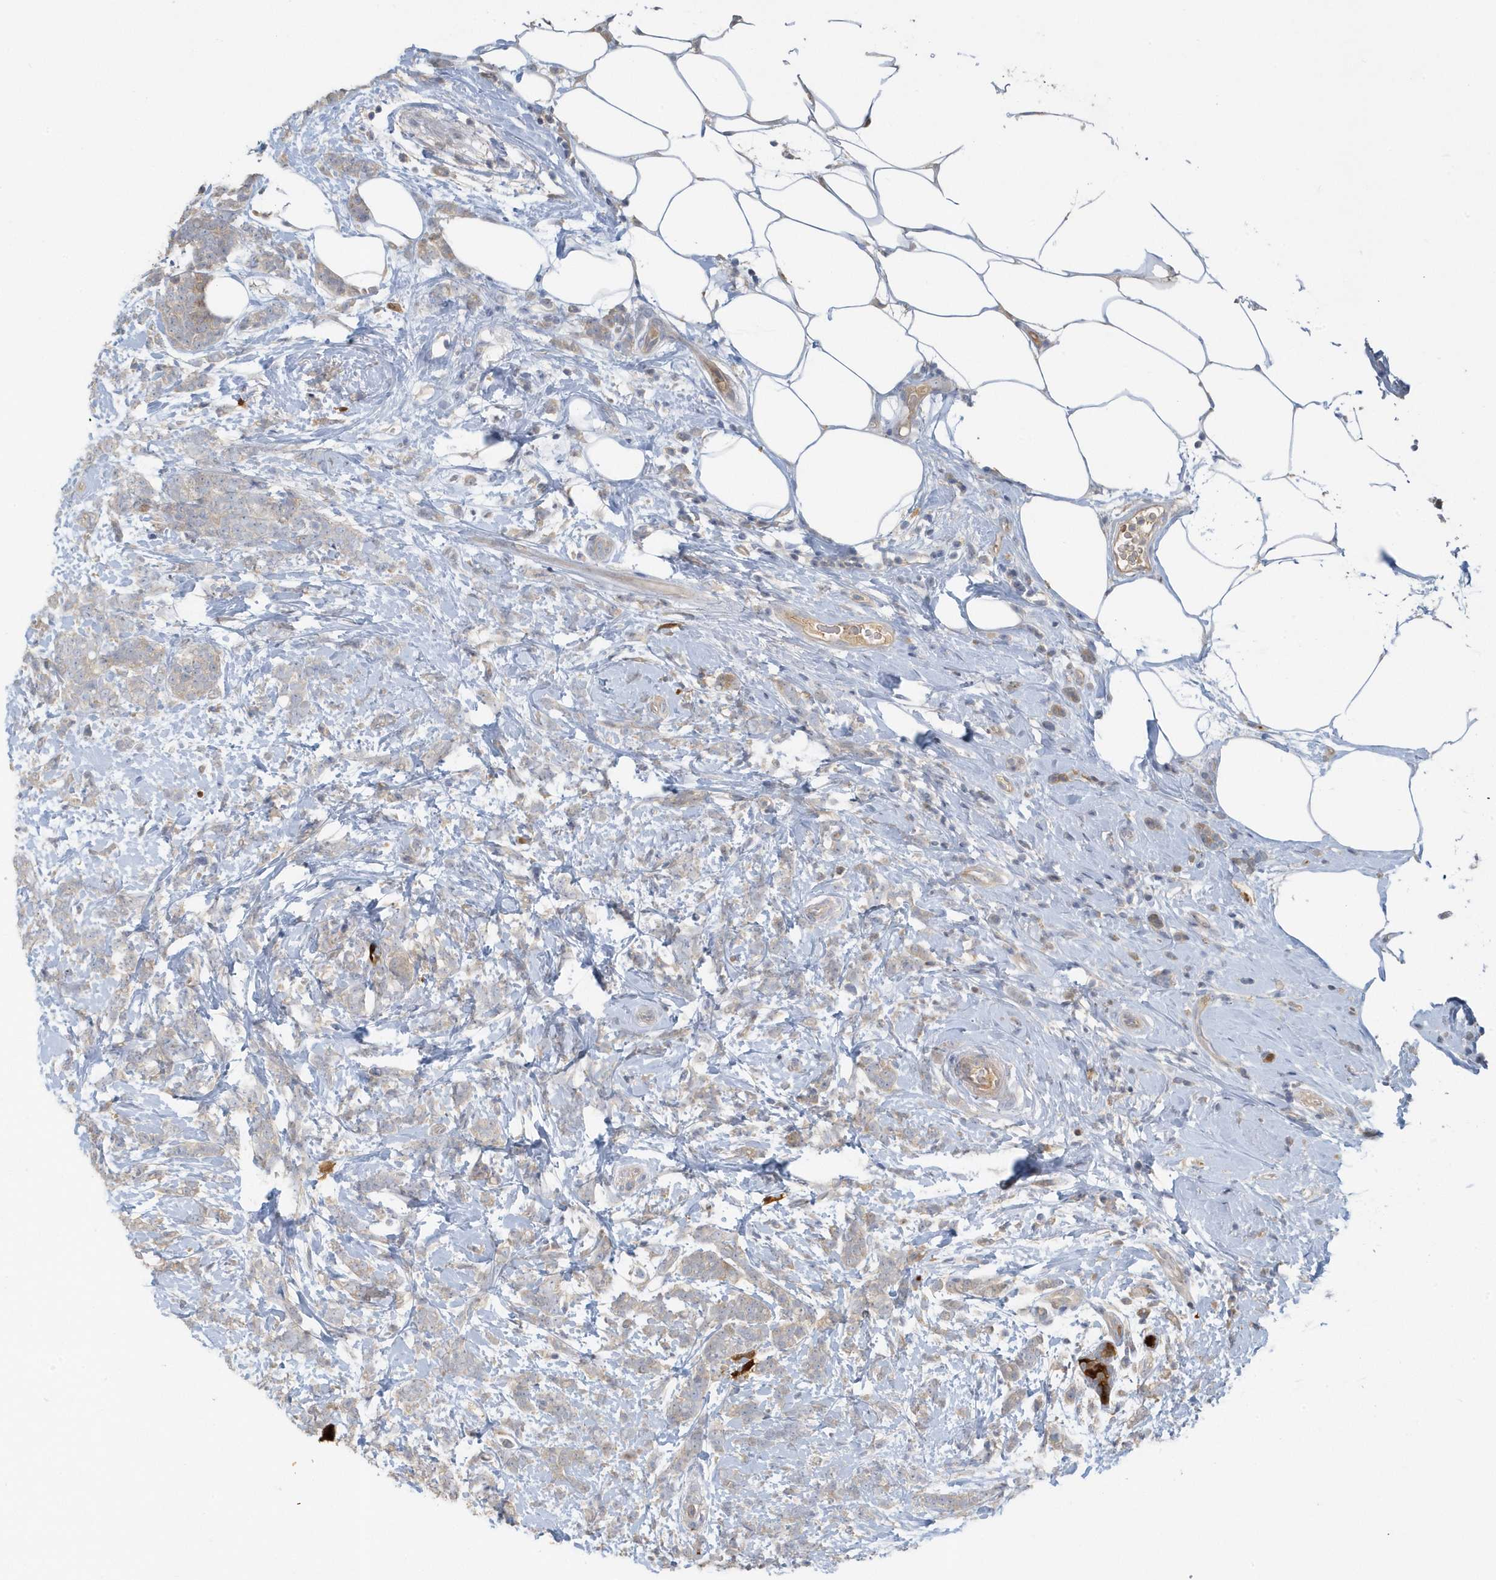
{"staining": {"intensity": "negative", "quantity": "none", "location": "none"}, "tissue": "breast cancer", "cell_type": "Tumor cells", "image_type": "cancer", "snomed": [{"axis": "morphology", "description": "Lobular carcinoma"}, {"axis": "topography", "description": "Breast"}], "caption": "This is an IHC micrograph of human lobular carcinoma (breast). There is no staining in tumor cells.", "gene": "USP53", "patient": {"sex": "female", "age": 58}}